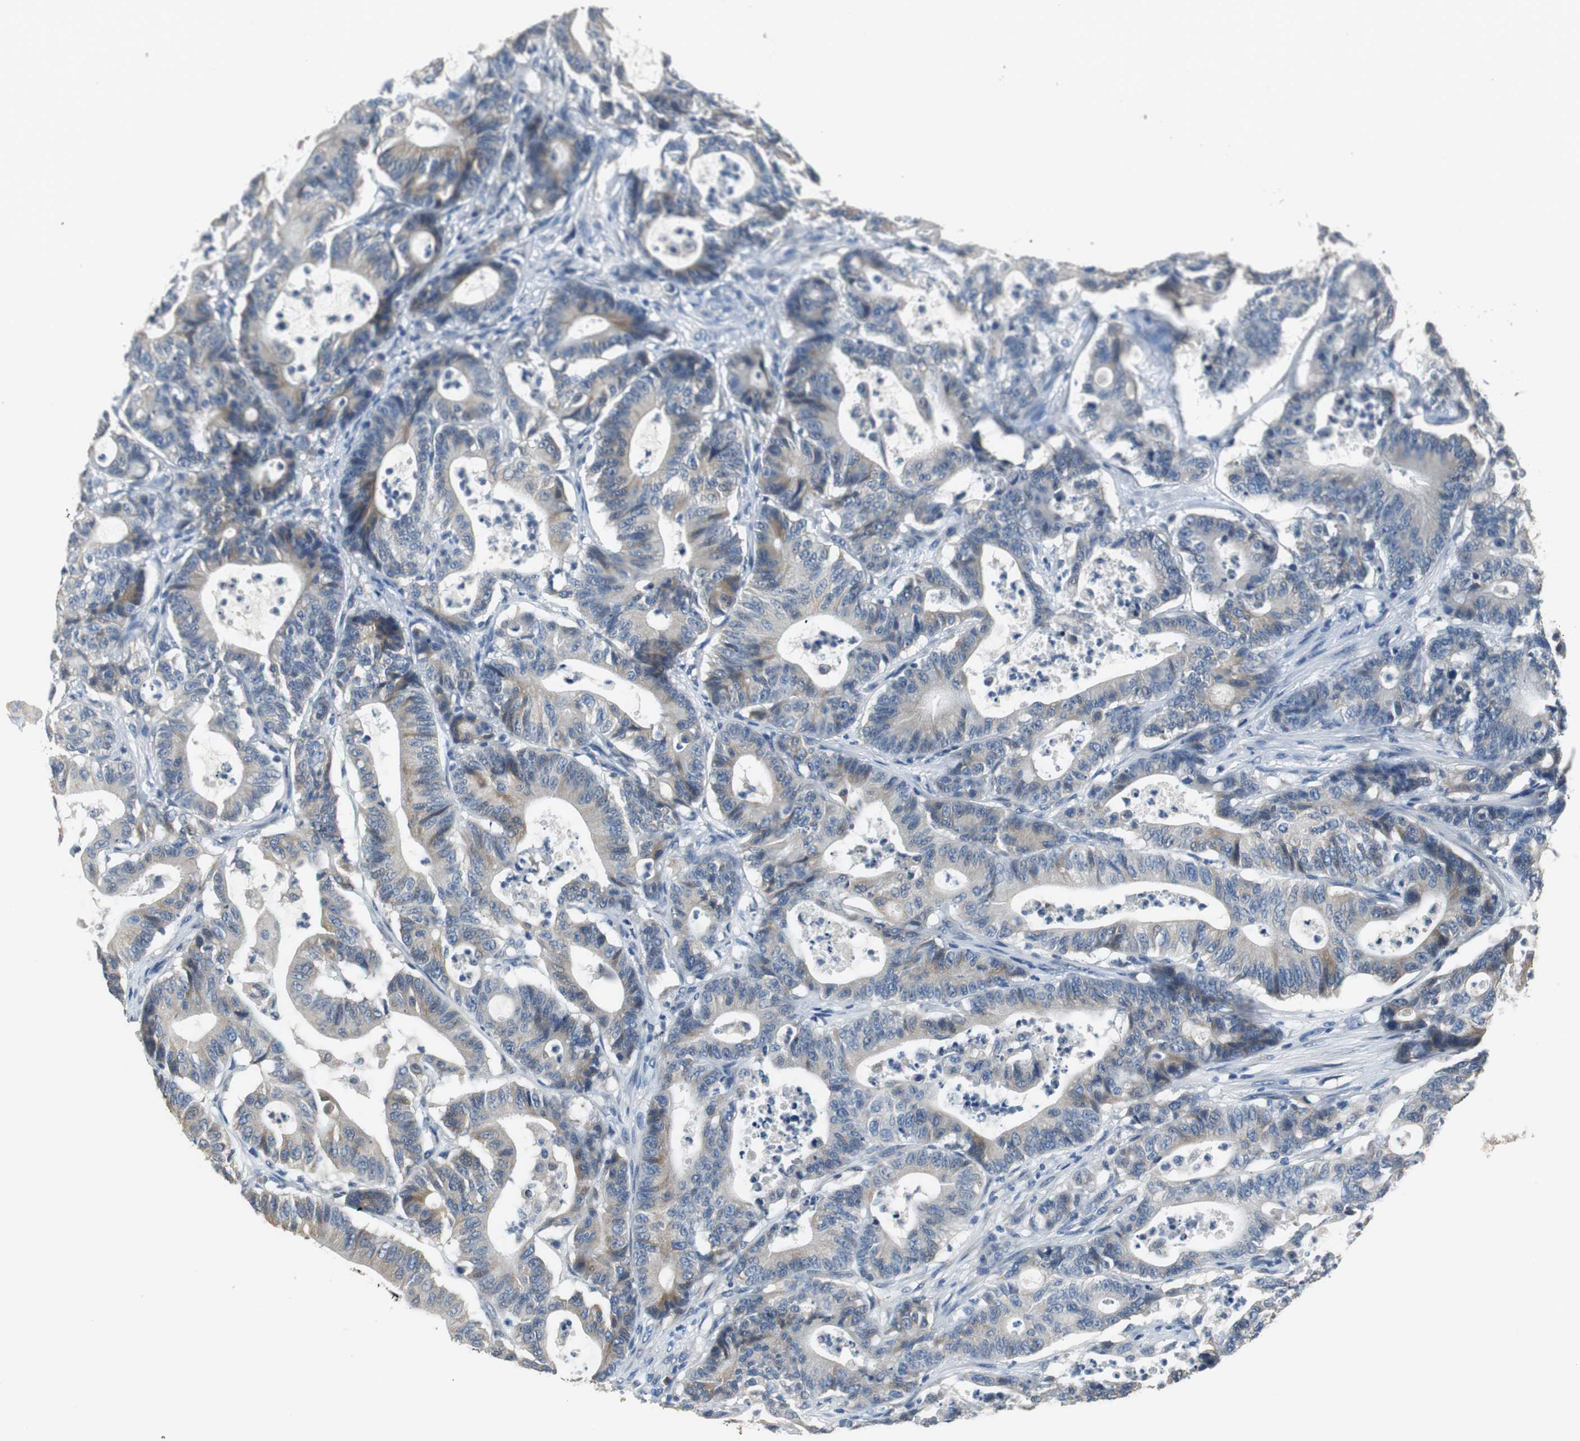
{"staining": {"intensity": "moderate", "quantity": "<25%", "location": "cytoplasmic/membranous"}, "tissue": "colorectal cancer", "cell_type": "Tumor cells", "image_type": "cancer", "snomed": [{"axis": "morphology", "description": "Adenocarcinoma, NOS"}, {"axis": "topography", "description": "Colon"}], "caption": "Immunohistochemical staining of colorectal cancer shows moderate cytoplasmic/membranous protein staining in approximately <25% of tumor cells.", "gene": "ALDH4A1", "patient": {"sex": "female", "age": 84}}